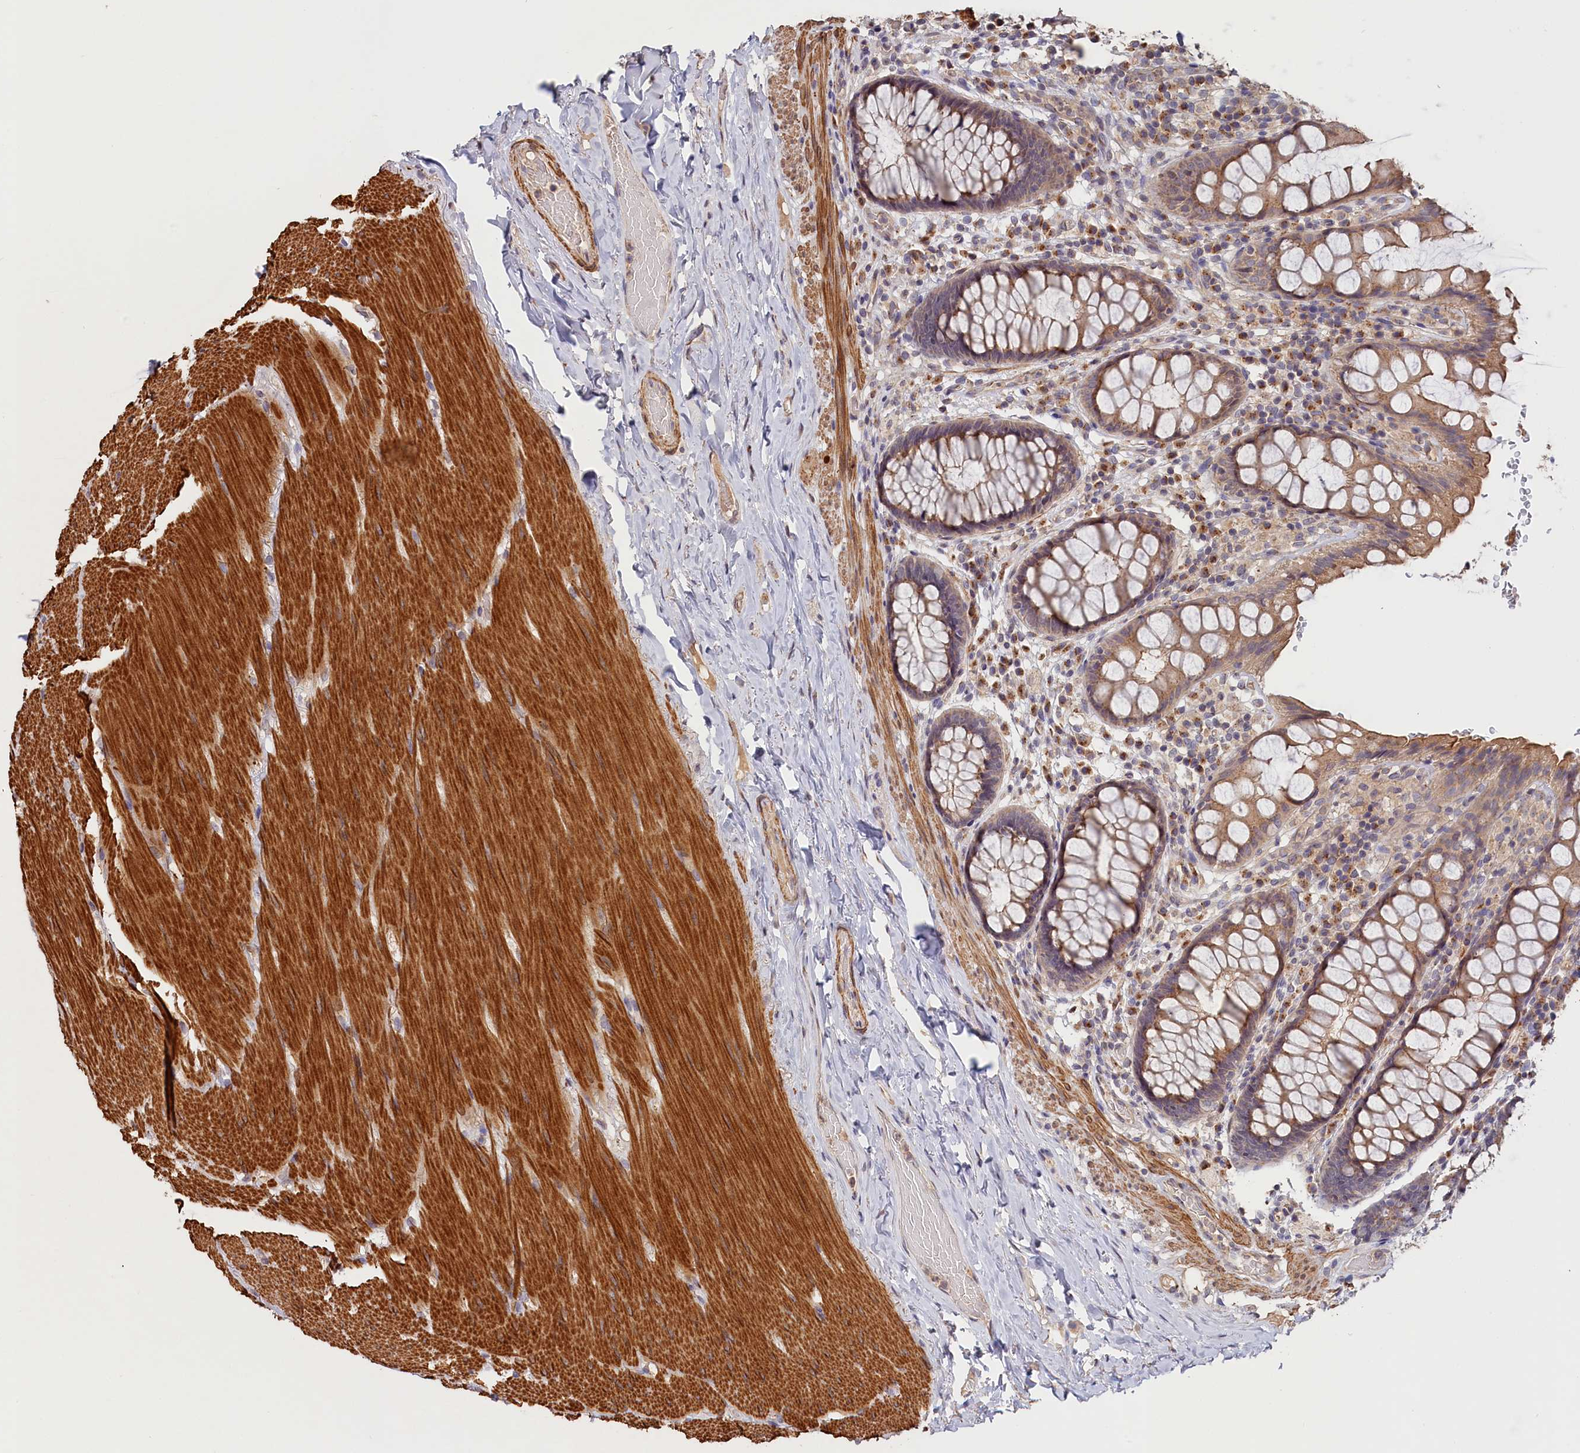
{"staining": {"intensity": "moderate", "quantity": ">75%", "location": "cytoplasmic/membranous"}, "tissue": "rectum", "cell_type": "Glandular cells", "image_type": "normal", "snomed": [{"axis": "morphology", "description": "Normal tissue, NOS"}, {"axis": "topography", "description": "Rectum"}], "caption": "Rectum stained with DAB (3,3'-diaminobenzidine) IHC exhibits medium levels of moderate cytoplasmic/membranous positivity in about >75% of glandular cells. The staining was performed using DAB to visualize the protein expression in brown, while the nuclei were stained in blue with hematoxylin (Magnification: 20x).", "gene": "TANGO6", "patient": {"sex": "male", "age": 83}}